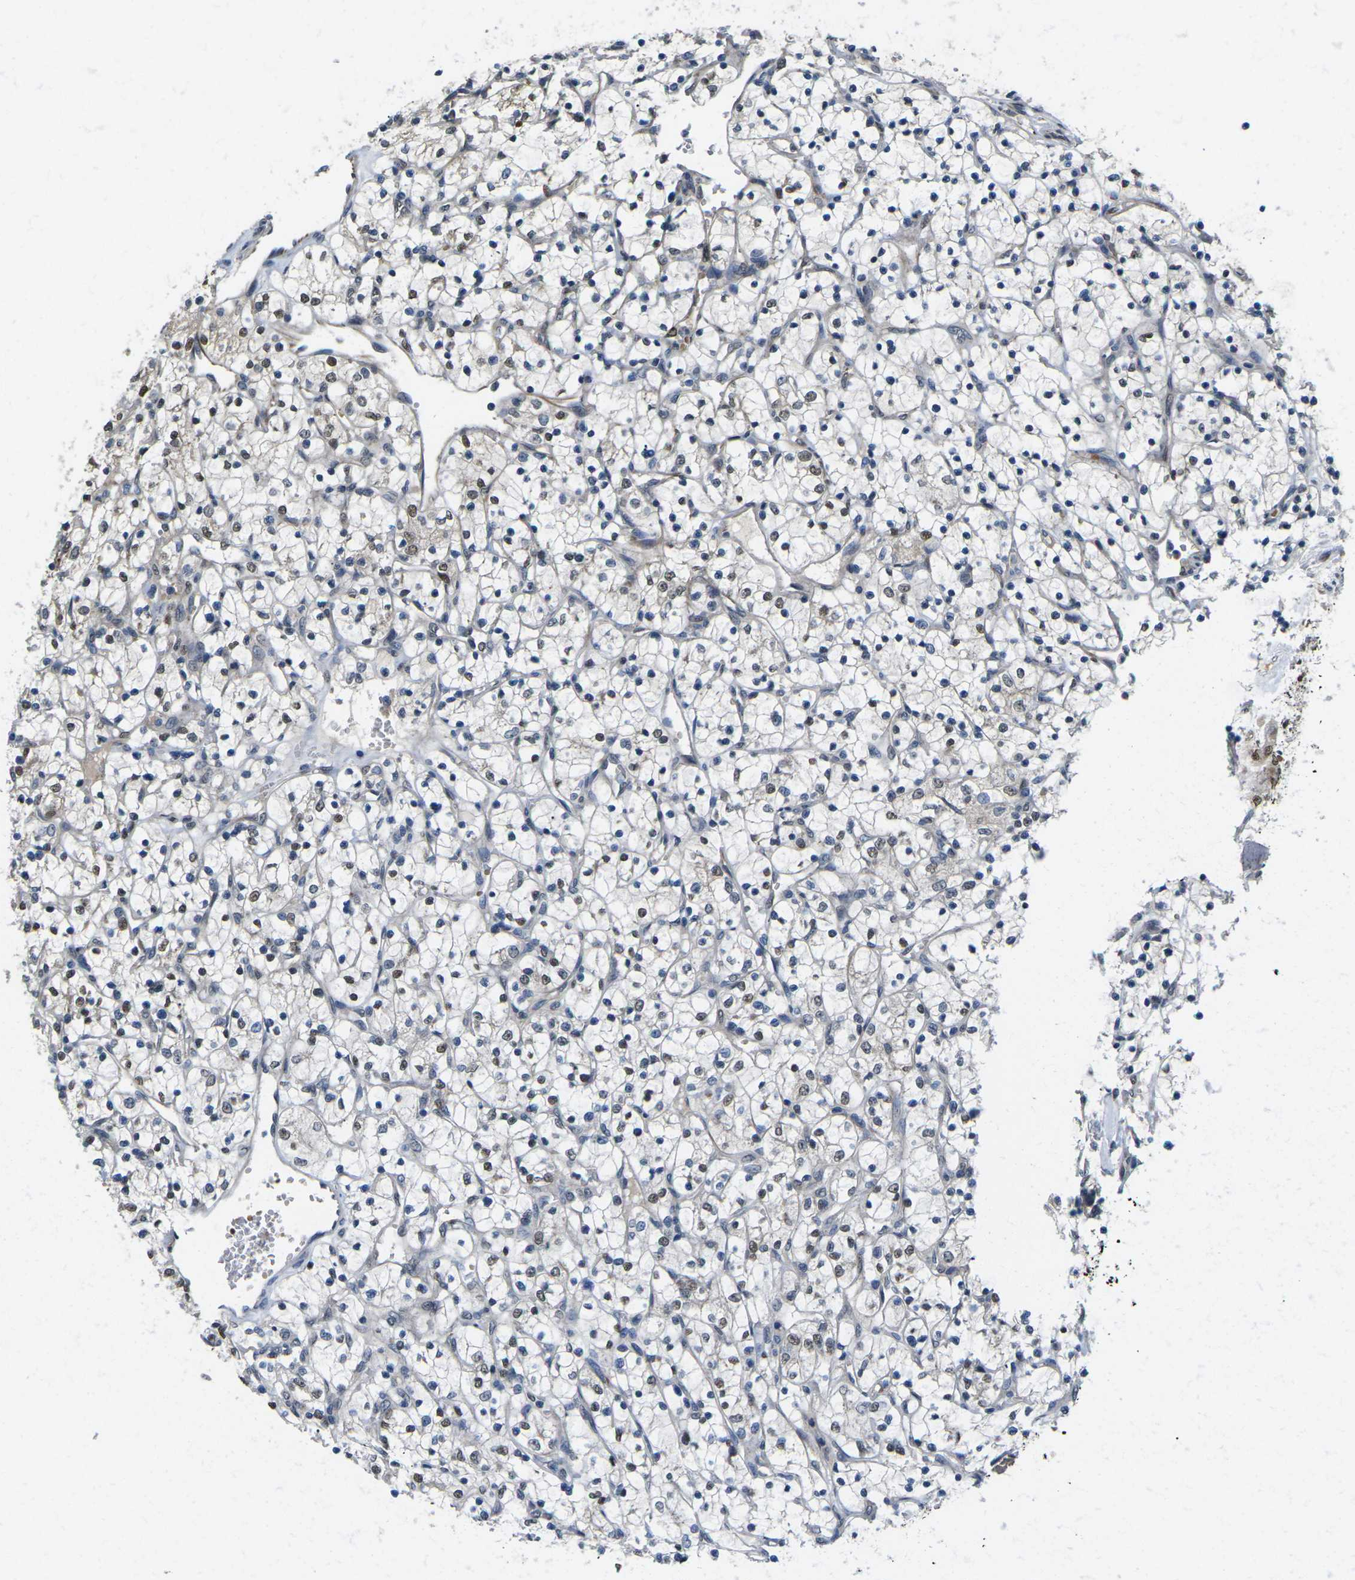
{"staining": {"intensity": "weak", "quantity": ">75%", "location": "nuclear"}, "tissue": "renal cancer", "cell_type": "Tumor cells", "image_type": "cancer", "snomed": [{"axis": "morphology", "description": "Adenocarcinoma, NOS"}, {"axis": "topography", "description": "Kidney"}], "caption": "This is an image of immunohistochemistry staining of adenocarcinoma (renal), which shows weak expression in the nuclear of tumor cells.", "gene": "ERBB4", "patient": {"sex": "female", "age": 69}}